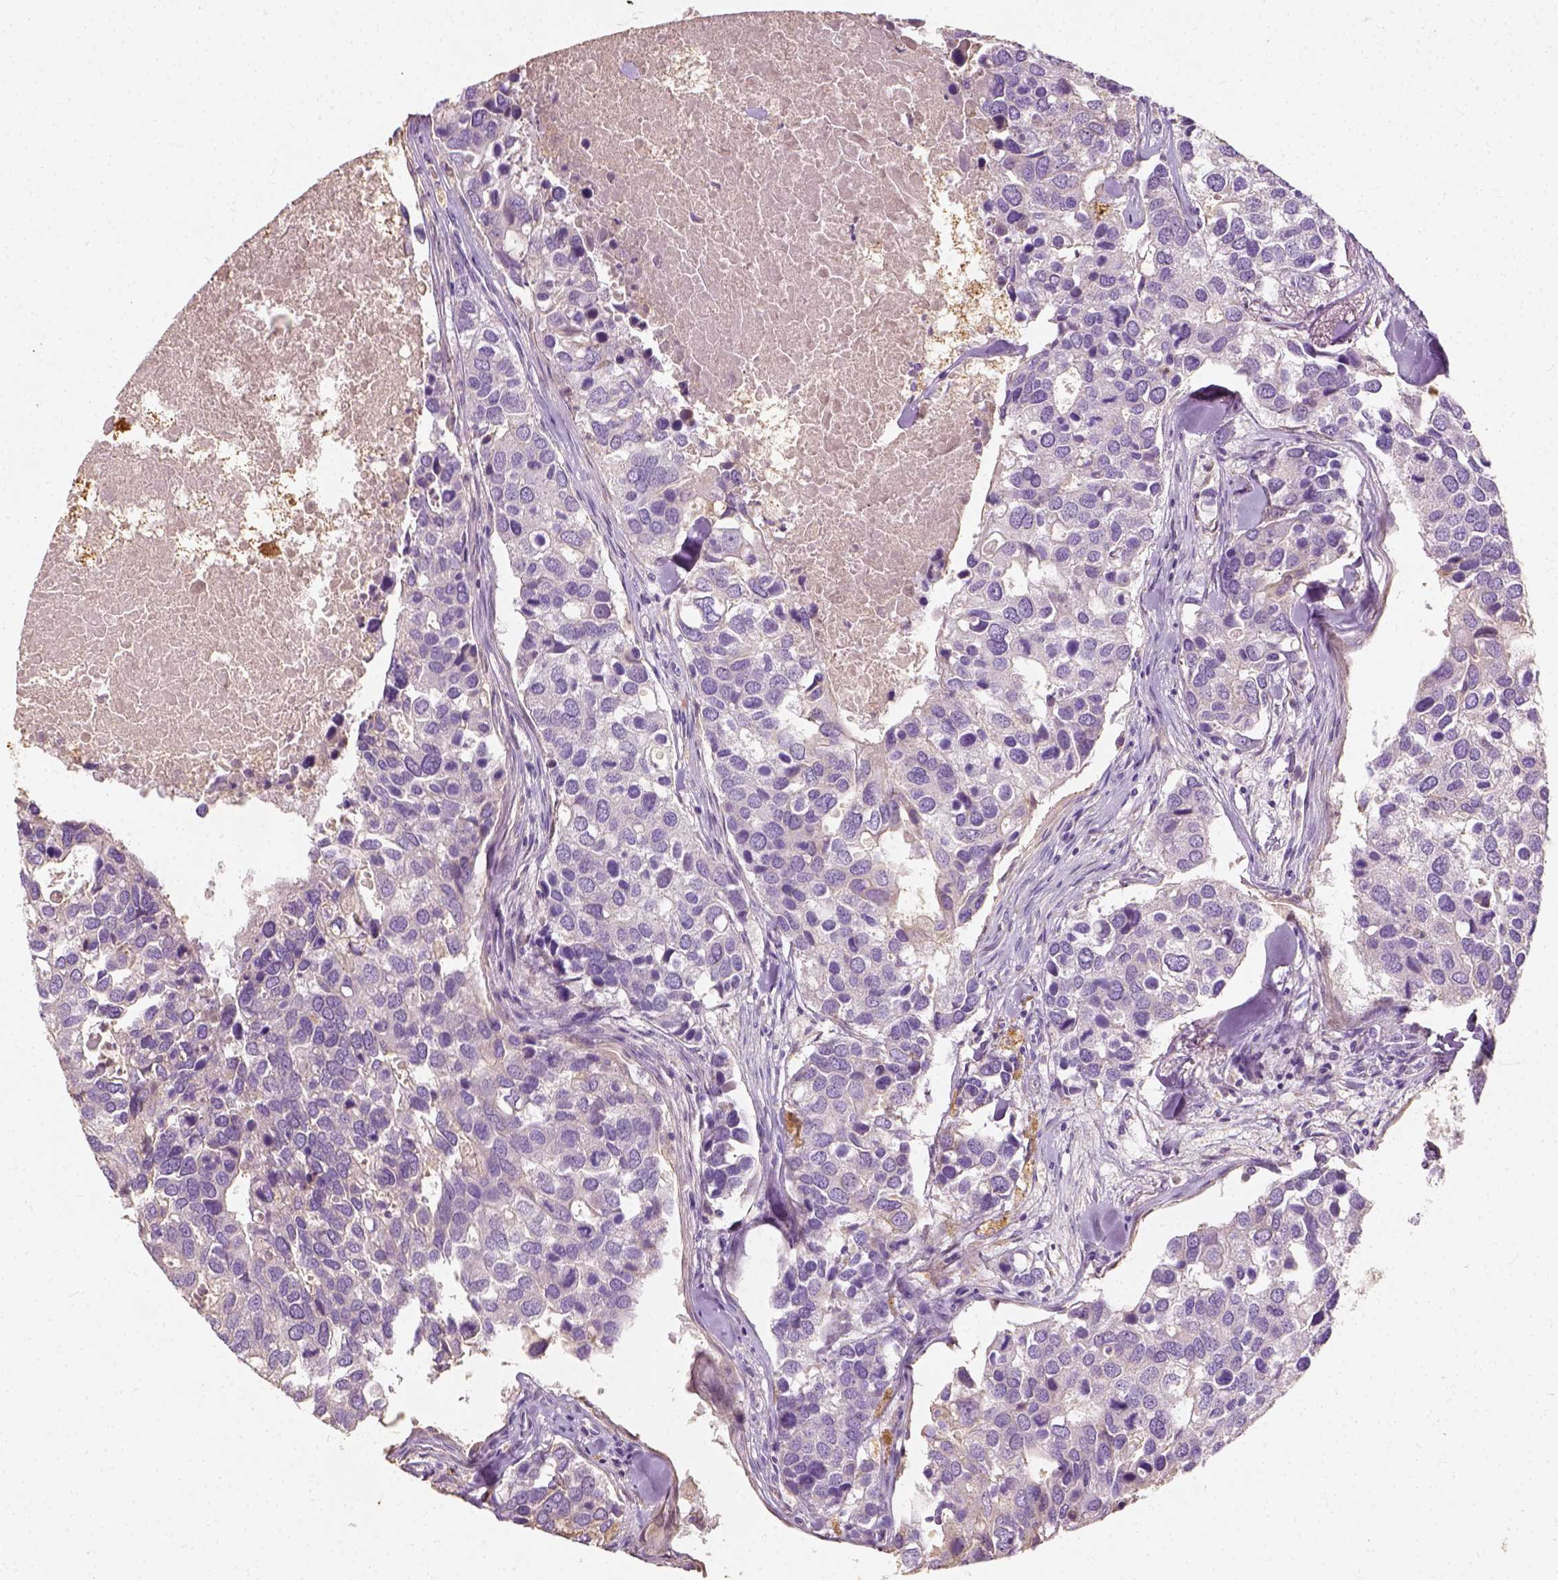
{"staining": {"intensity": "negative", "quantity": "none", "location": "none"}, "tissue": "breast cancer", "cell_type": "Tumor cells", "image_type": "cancer", "snomed": [{"axis": "morphology", "description": "Duct carcinoma"}, {"axis": "topography", "description": "Breast"}], "caption": "Breast cancer (invasive ductal carcinoma) was stained to show a protein in brown. There is no significant staining in tumor cells.", "gene": "DHCR24", "patient": {"sex": "female", "age": 83}}